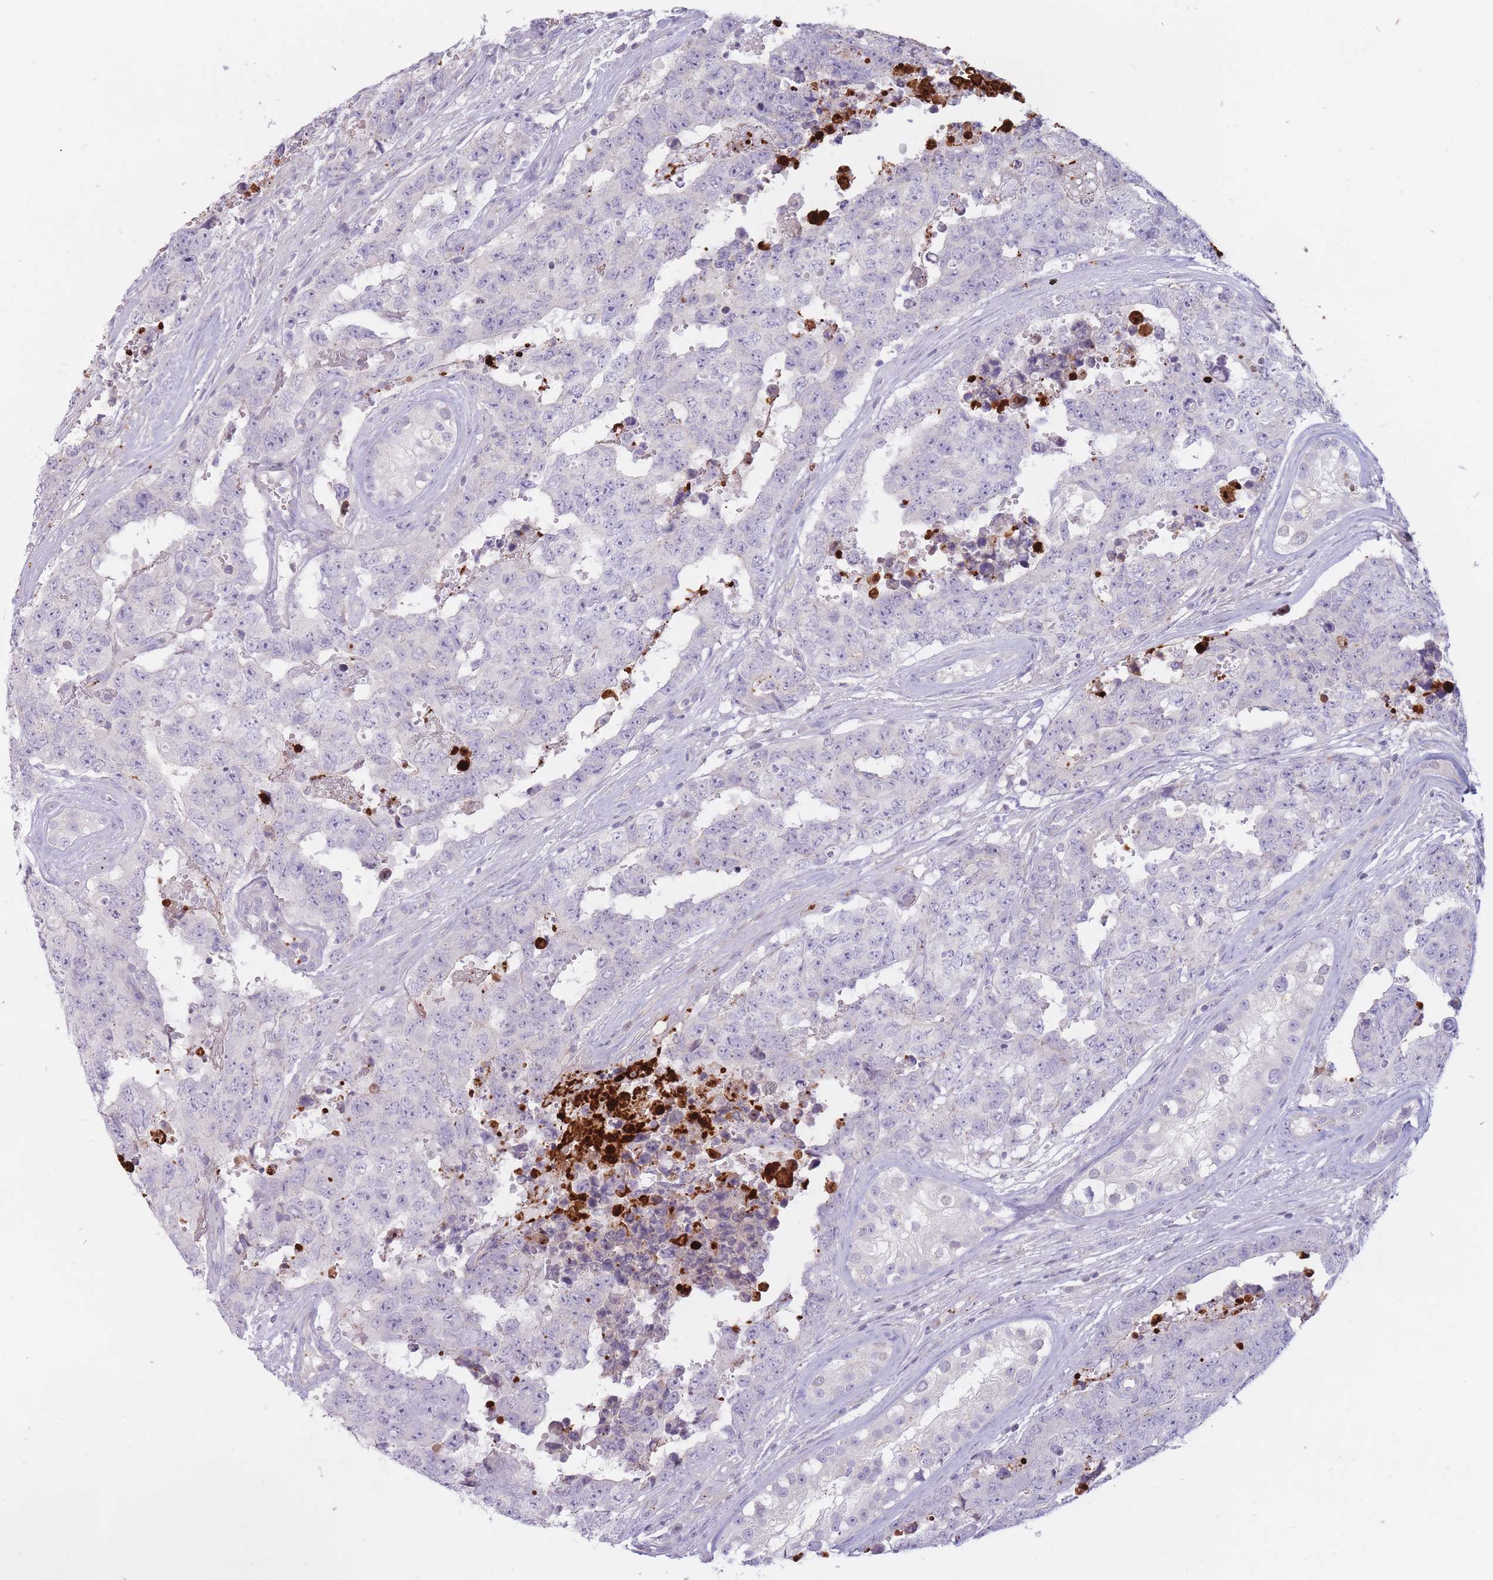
{"staining": {"intensity": "negative", "quantity": "none", "location": "none"}, "tissue": "testis cancer", "cell_type": "Tumor cells", "image_type": "cancer", "snomed": [{"axis": "morphology", "description": "Normal tissue, NOS"}, {"axis": "morphology", "description": "Carcinoma, Embryonal, NOS"}, {"axis": "topography", "description": "Testis"}, {"axis": "topography", "description": "Epididymis"}], "caption": "Immunohistochemistry (IHC) photomicrograph of neoplastic tissue: testis cancer stained with DAB exhibits no significant protein staining in tumor cells.", "gene": "PTGDR", "patient": {"sex": "male", "age": 25}}